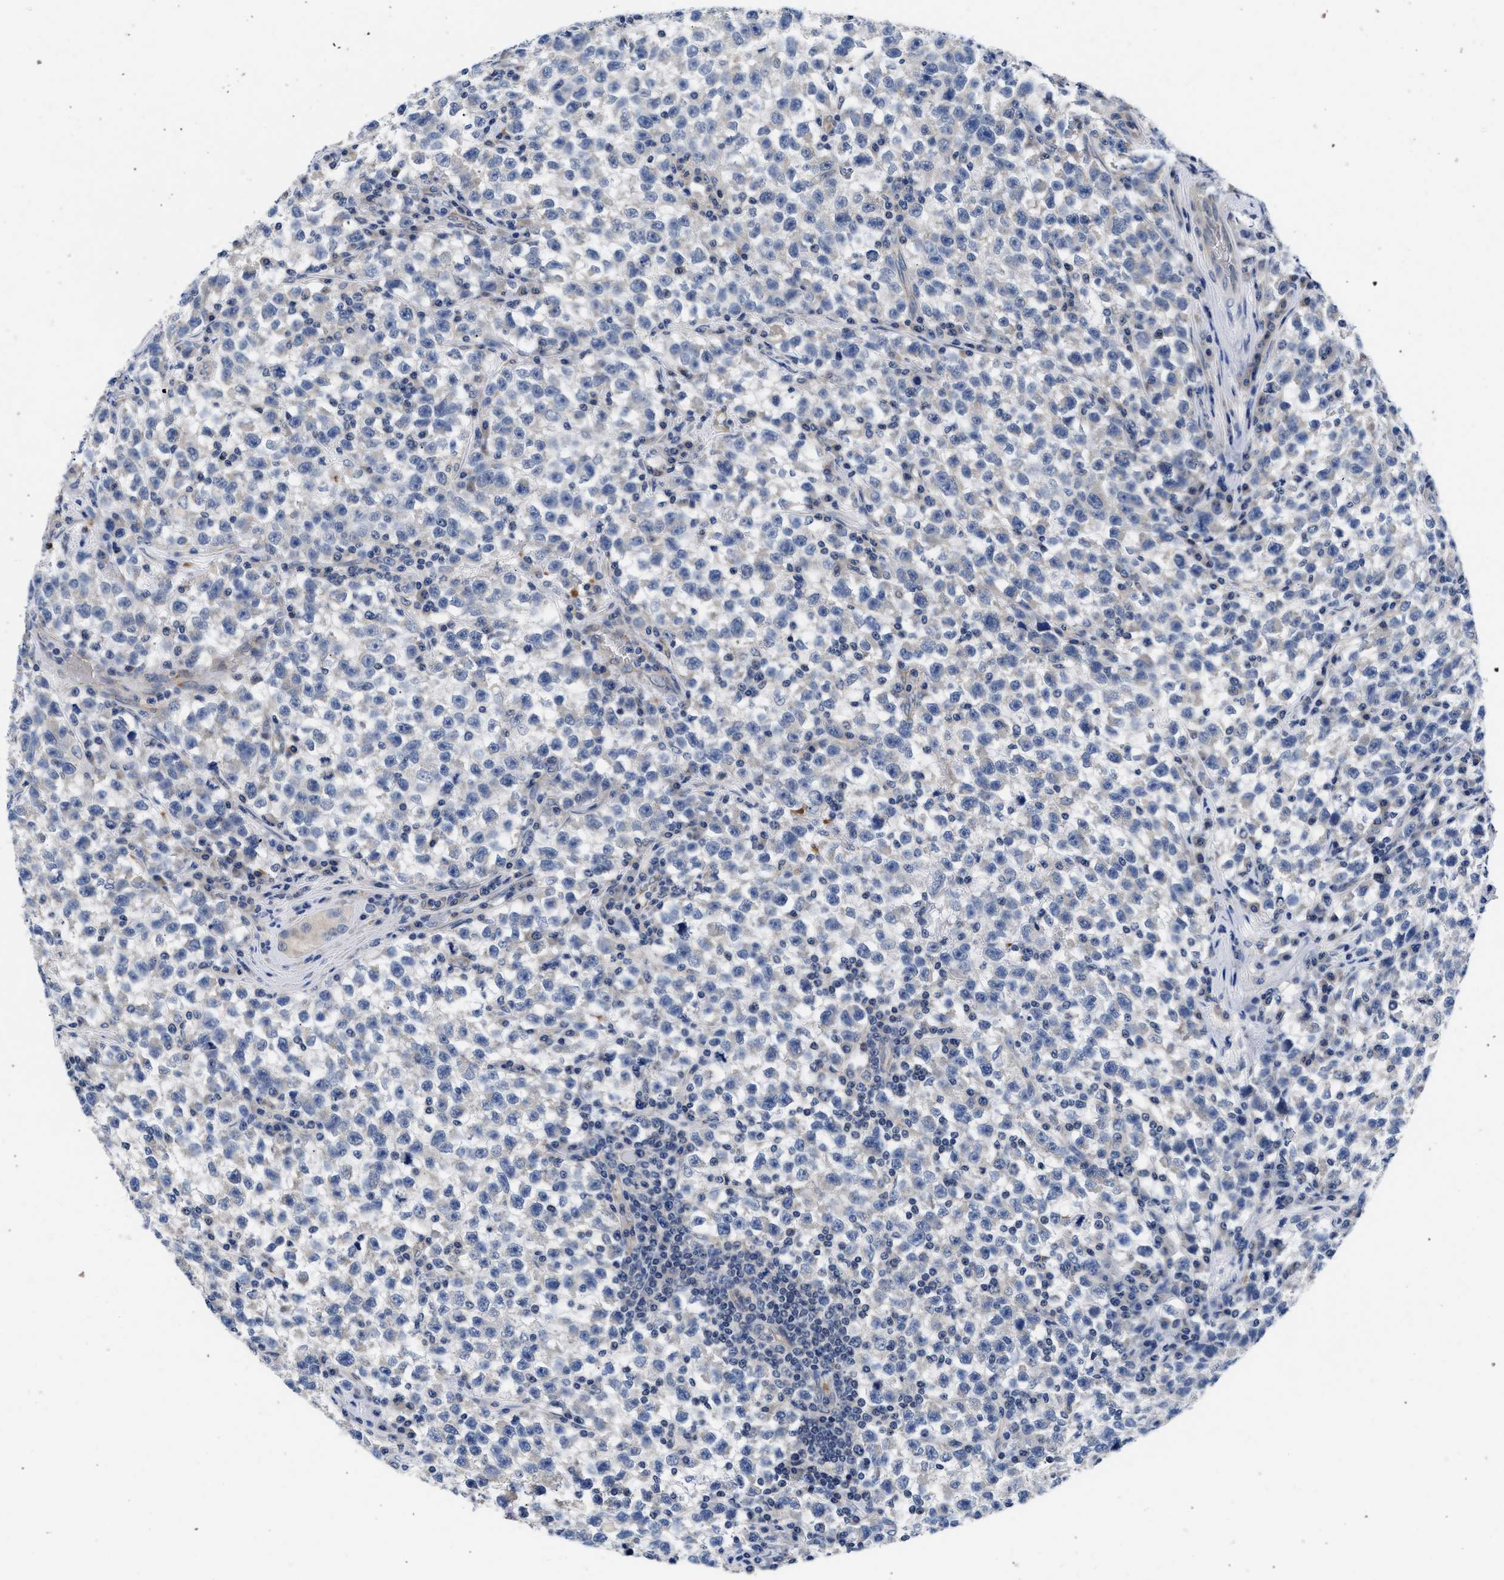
{"staining": {"intensity": "negative", "quantity": "none", "location": "none"}, "tissue": "testis cancer", "cell_type": "Tumor cells", "image_type": "cancer", "snomed": [{"axis": "morphology", "description": "Seminoma, NOS"}, {"axis": "topography", "description": "Testis"}], "caption": "IHC image of neoplastic tissue: human testis cancer stained with DAB reveals no significant protein expression in tumor cells. (Brightfield microscopy of DAB IHC at high magnification).", "gene": "RINT1", "patient": {"sex": "male", "age": 22}}